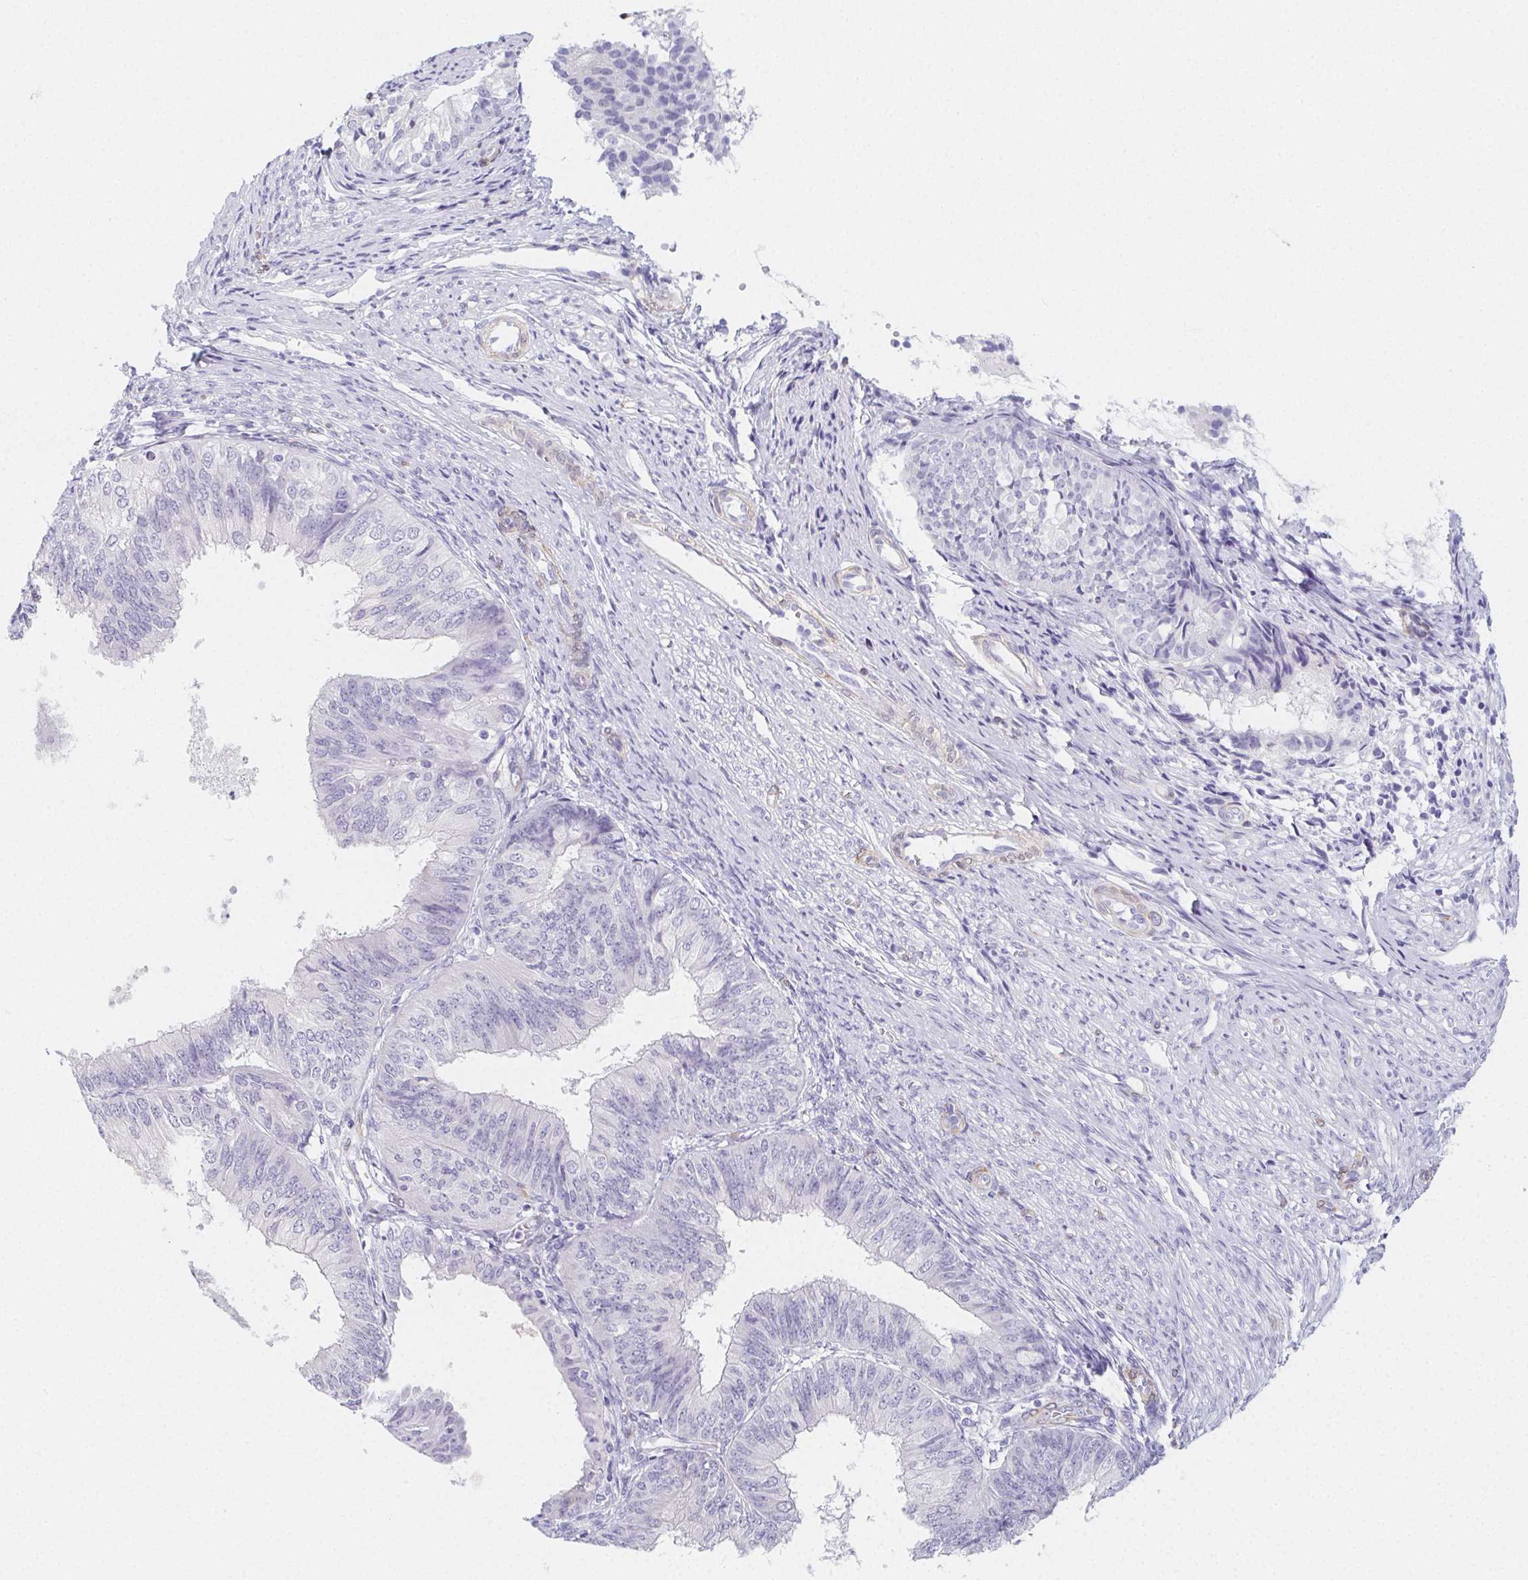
{"staining": {"intensity": "negative", "quantity": "none", "location": "none"}, "tissue": "endometrial cancer", "cell_type": "Tumor cells", "image_type": "cancer", "snomed": [{"axis": "morphology", "description": "Adenocarcinoma, NOS"}, {"axis": "topography", "description": "Endometrium"}], "caption": "Image shows no significant protein staining in tumor cells of endometrial adenocarcinoma.", "gene": "HRC", "patient": {"sex": "female", "age": 58}}